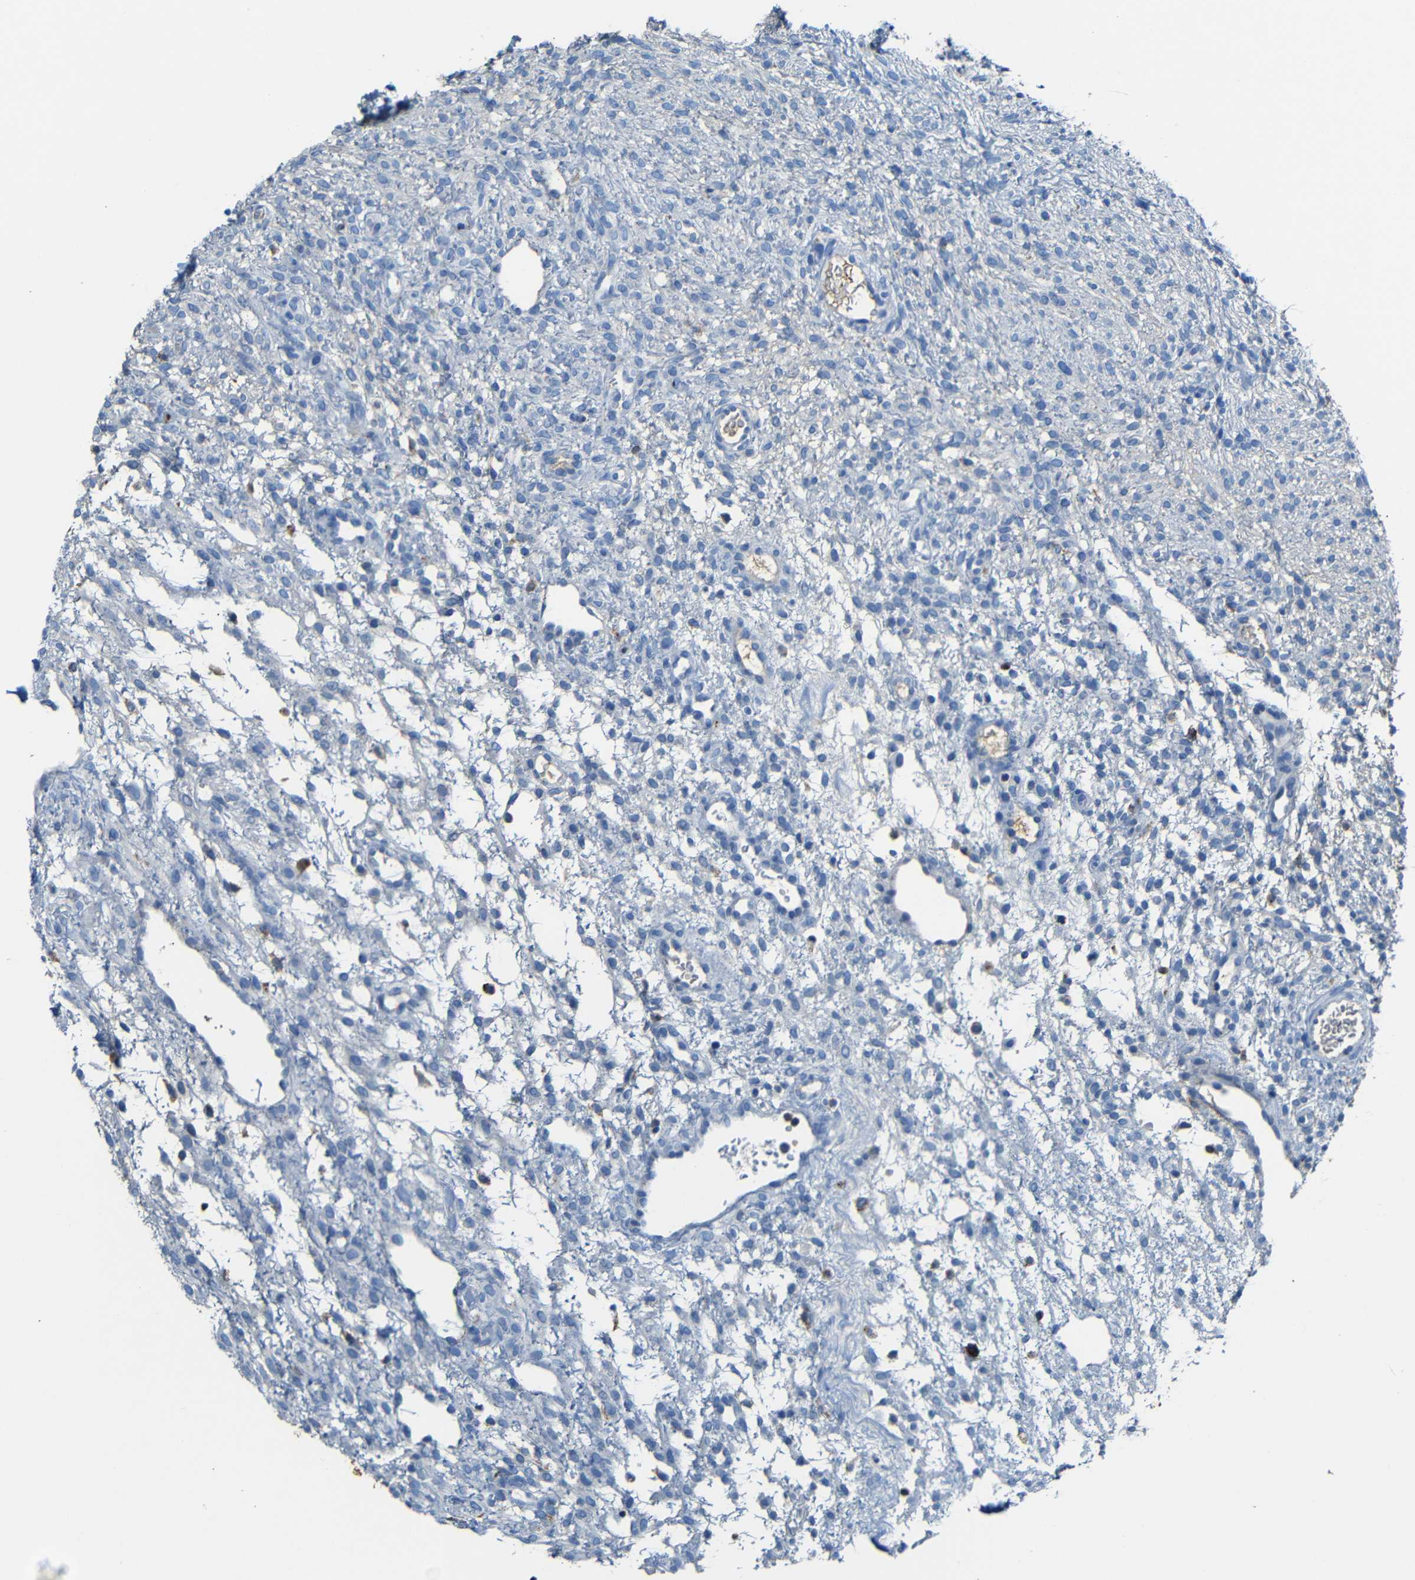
{"staining": {"intensity": "negative", "quantity": "none", "location": "none"}, "tissue": "ovary", "cell_type": "Ovarian stroma cells", "image_type": "normal", "snomed": [{"axis": "morphology", "description": "Normal tissue, NOS"}, {"axis": "morphology", "description": "Cyst, NOS"}, {"axis": "topography", "description": "Ovary"}], "caption": "The immunohistochemistry image has no significant expression in ovarian stroma cells of ovary. Brightfield microscopy of IHC stained with DAB (brown) and hematoxylin (blue), captured at high magnification.", "gene": "SERPINA1", "patient": {"sex": "female", "age": 18}}